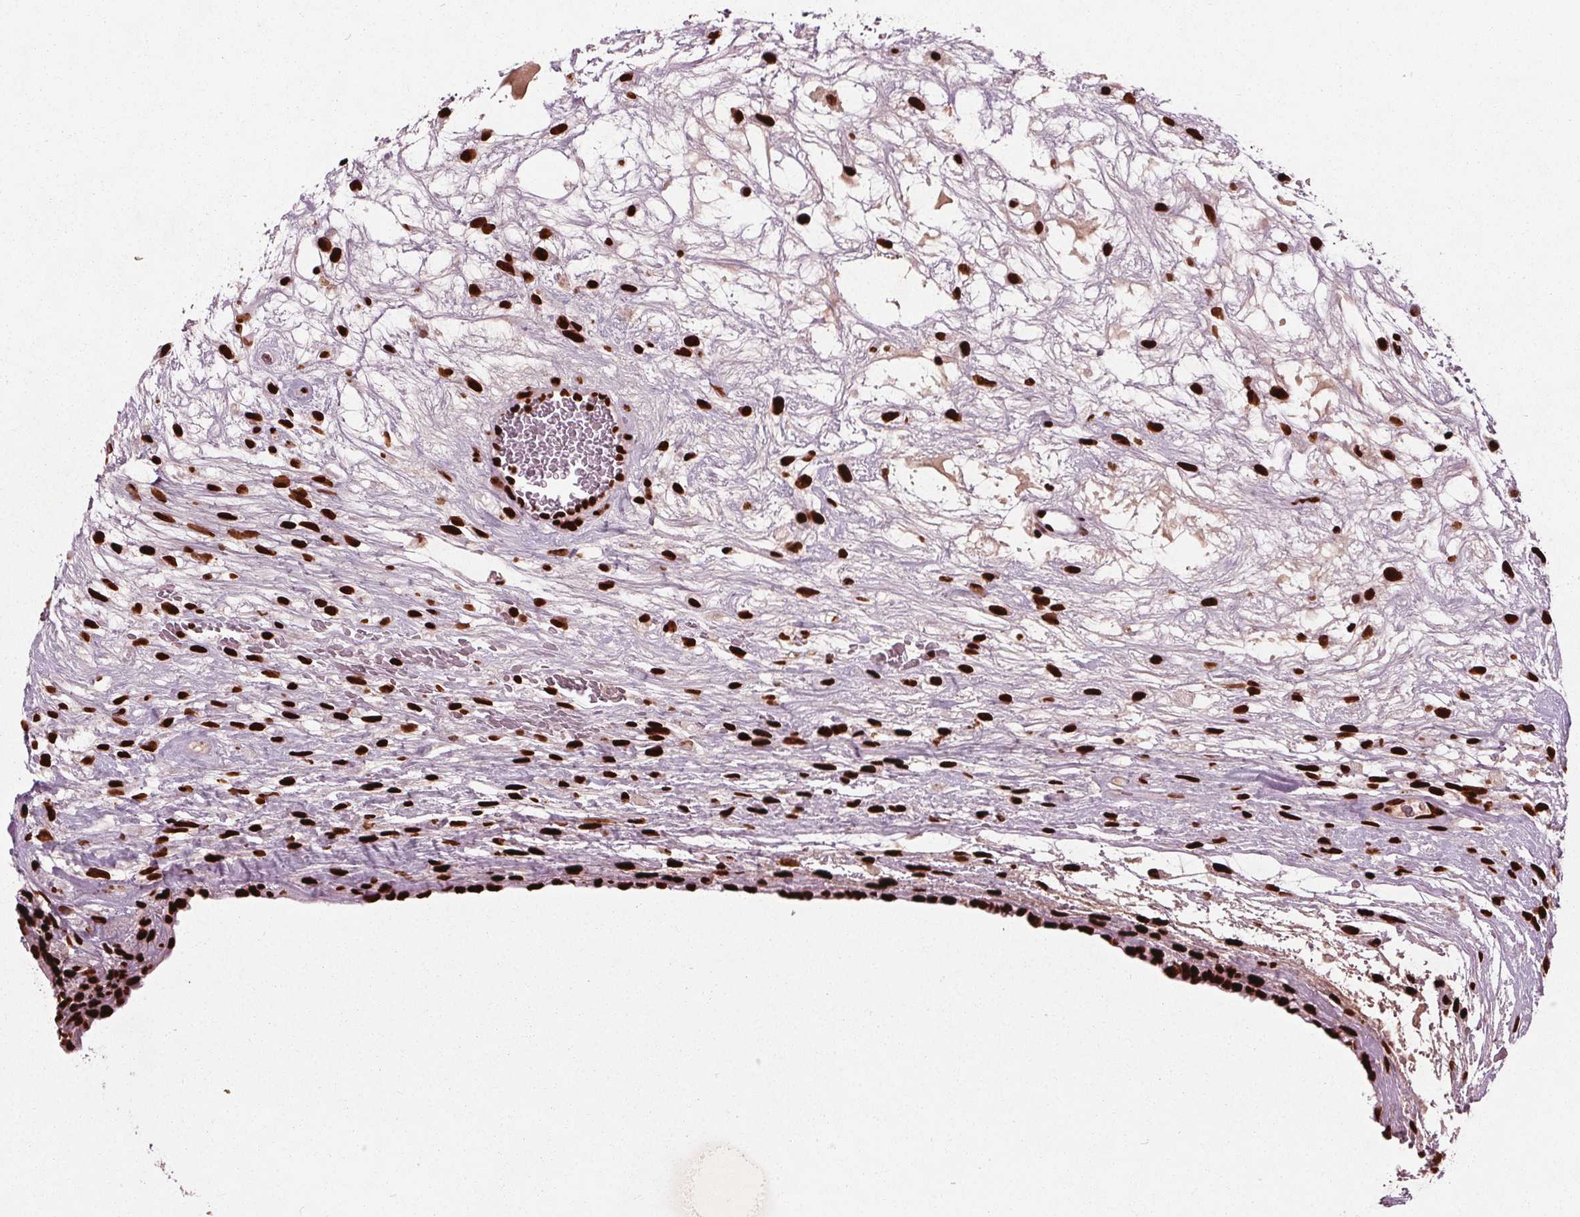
{"staining": {"intensity": "strong", "quantity": ">75%", "location": "nuclear"}, "tissue": "testis cancer", "cell_type": "Tumor cells", "image_type": "cancer", "snomed": [{"axis": "morphology", "description": "Normal tissue, NOS"}, {"axis": "morphology", "description": "Carcinoma, Embryonal, NOS"}, {"axis": "topography", "description": "Testis"}], "caption": "Immunohistochemical staining of human testis embryonal carcinoma exhibits high levels of strong nuclear staining in approximately >75% of tumor cells.", "gene": "BRD4", "patient": {"sex": "male", "age": 32}}